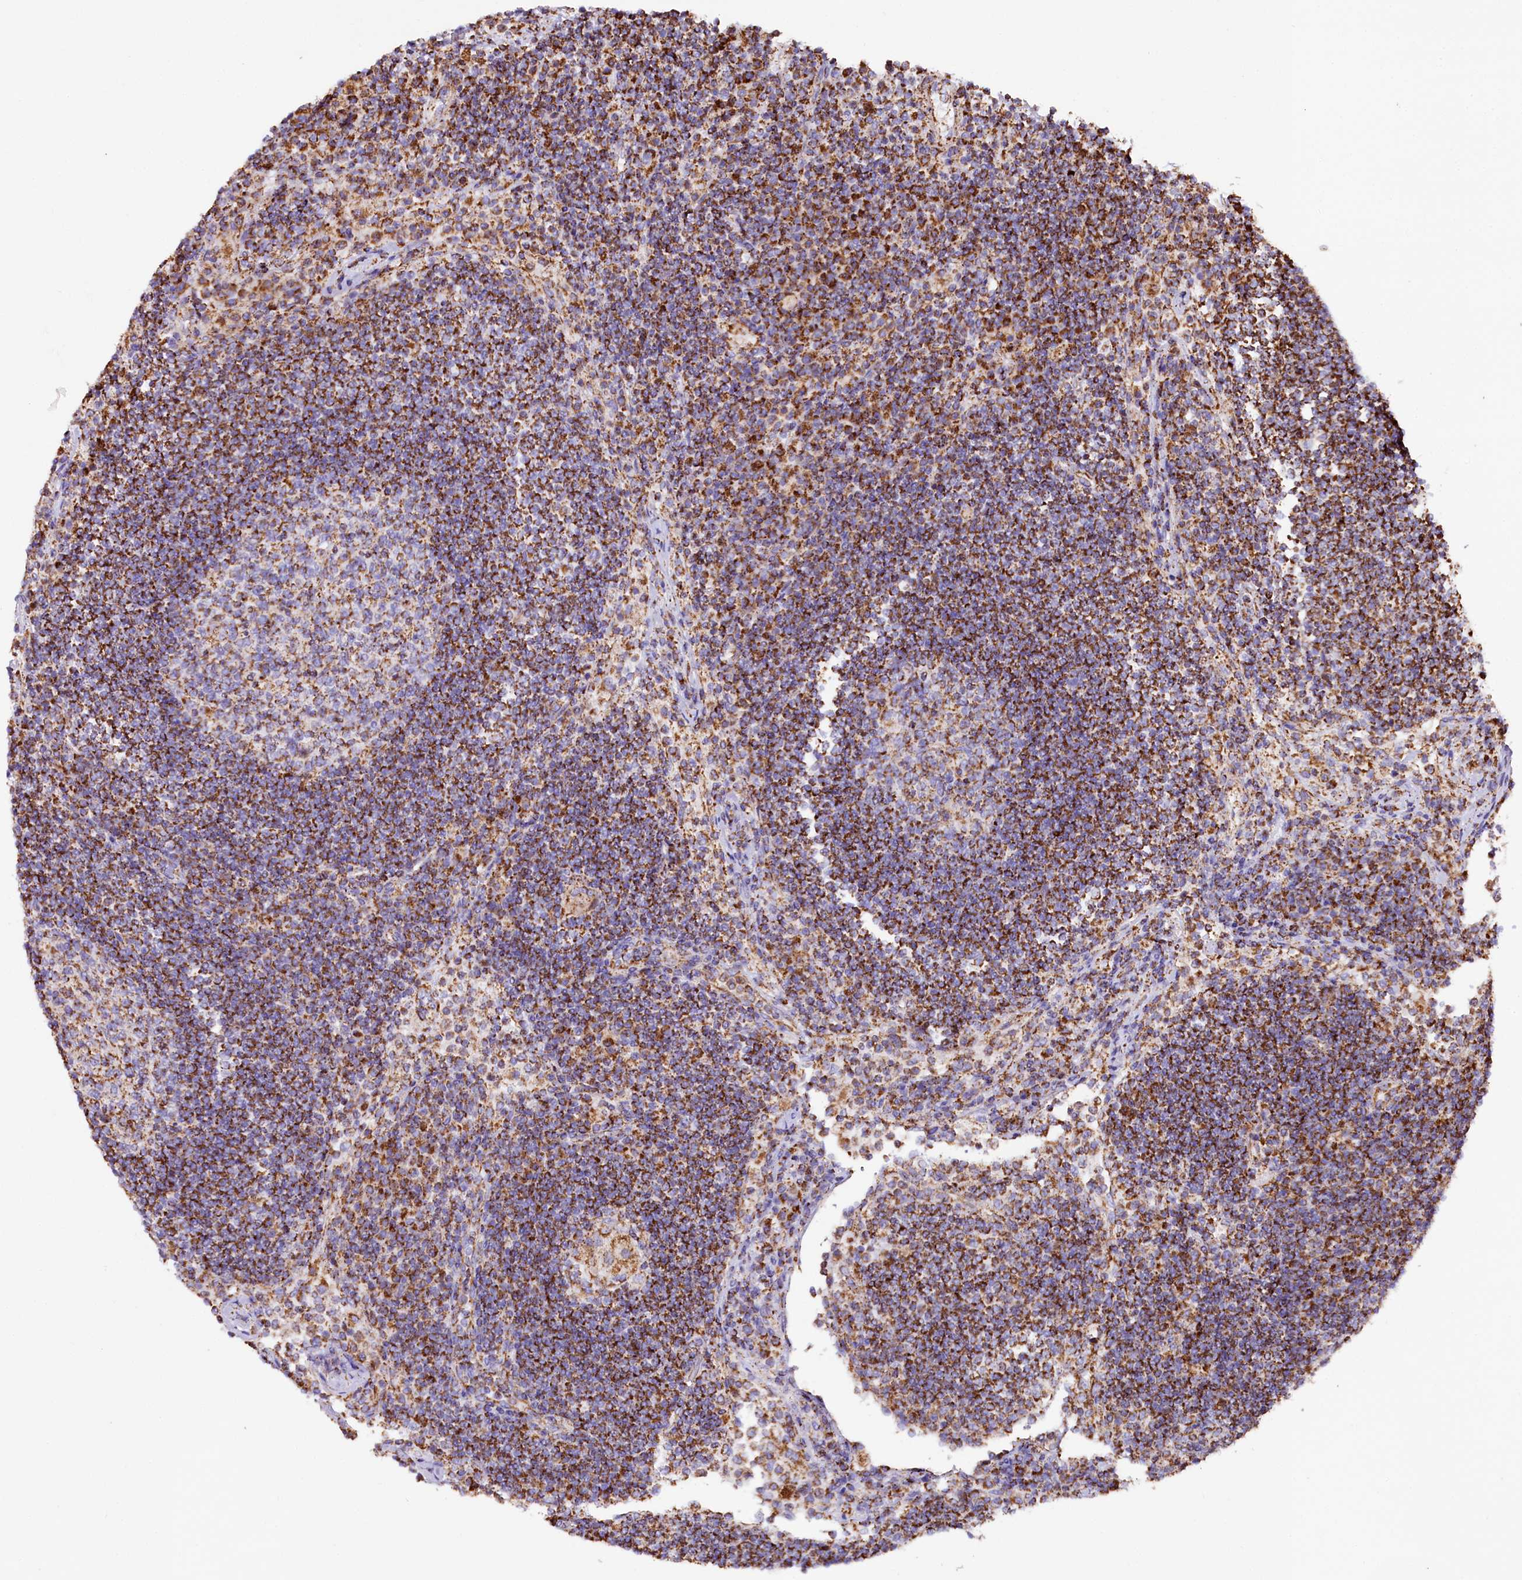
{"staining": {"intensity": "strong", "quantity": "25%-75%", "location": "cytoplasmic/membranous"}, "tissue": "lymph node", "cell_type": "Germinal center cells", "image_type": "normal", "snomed": [{"axis": "morphology", "description": "Normal tissue, NOS"}, {"axis": "topography", "description": "Lymph node"}], "caption": "Immunohistochemistry (DAB (3,3'-diaminobenzidine)) staining of unremarkable lymph node reveals strong cytoplasmic/membranous protein positivity in approximately 25%-75% of germinal center cells. The staining was performed using DAB (3,3'-diaminobenzidine) to visualize the protein expression in brown, while the nuclei were stained in blue with hematoxylin (Magnification: 20x).", "gene": "APLP2", "patient": {"sex": "female", "age": 53}}